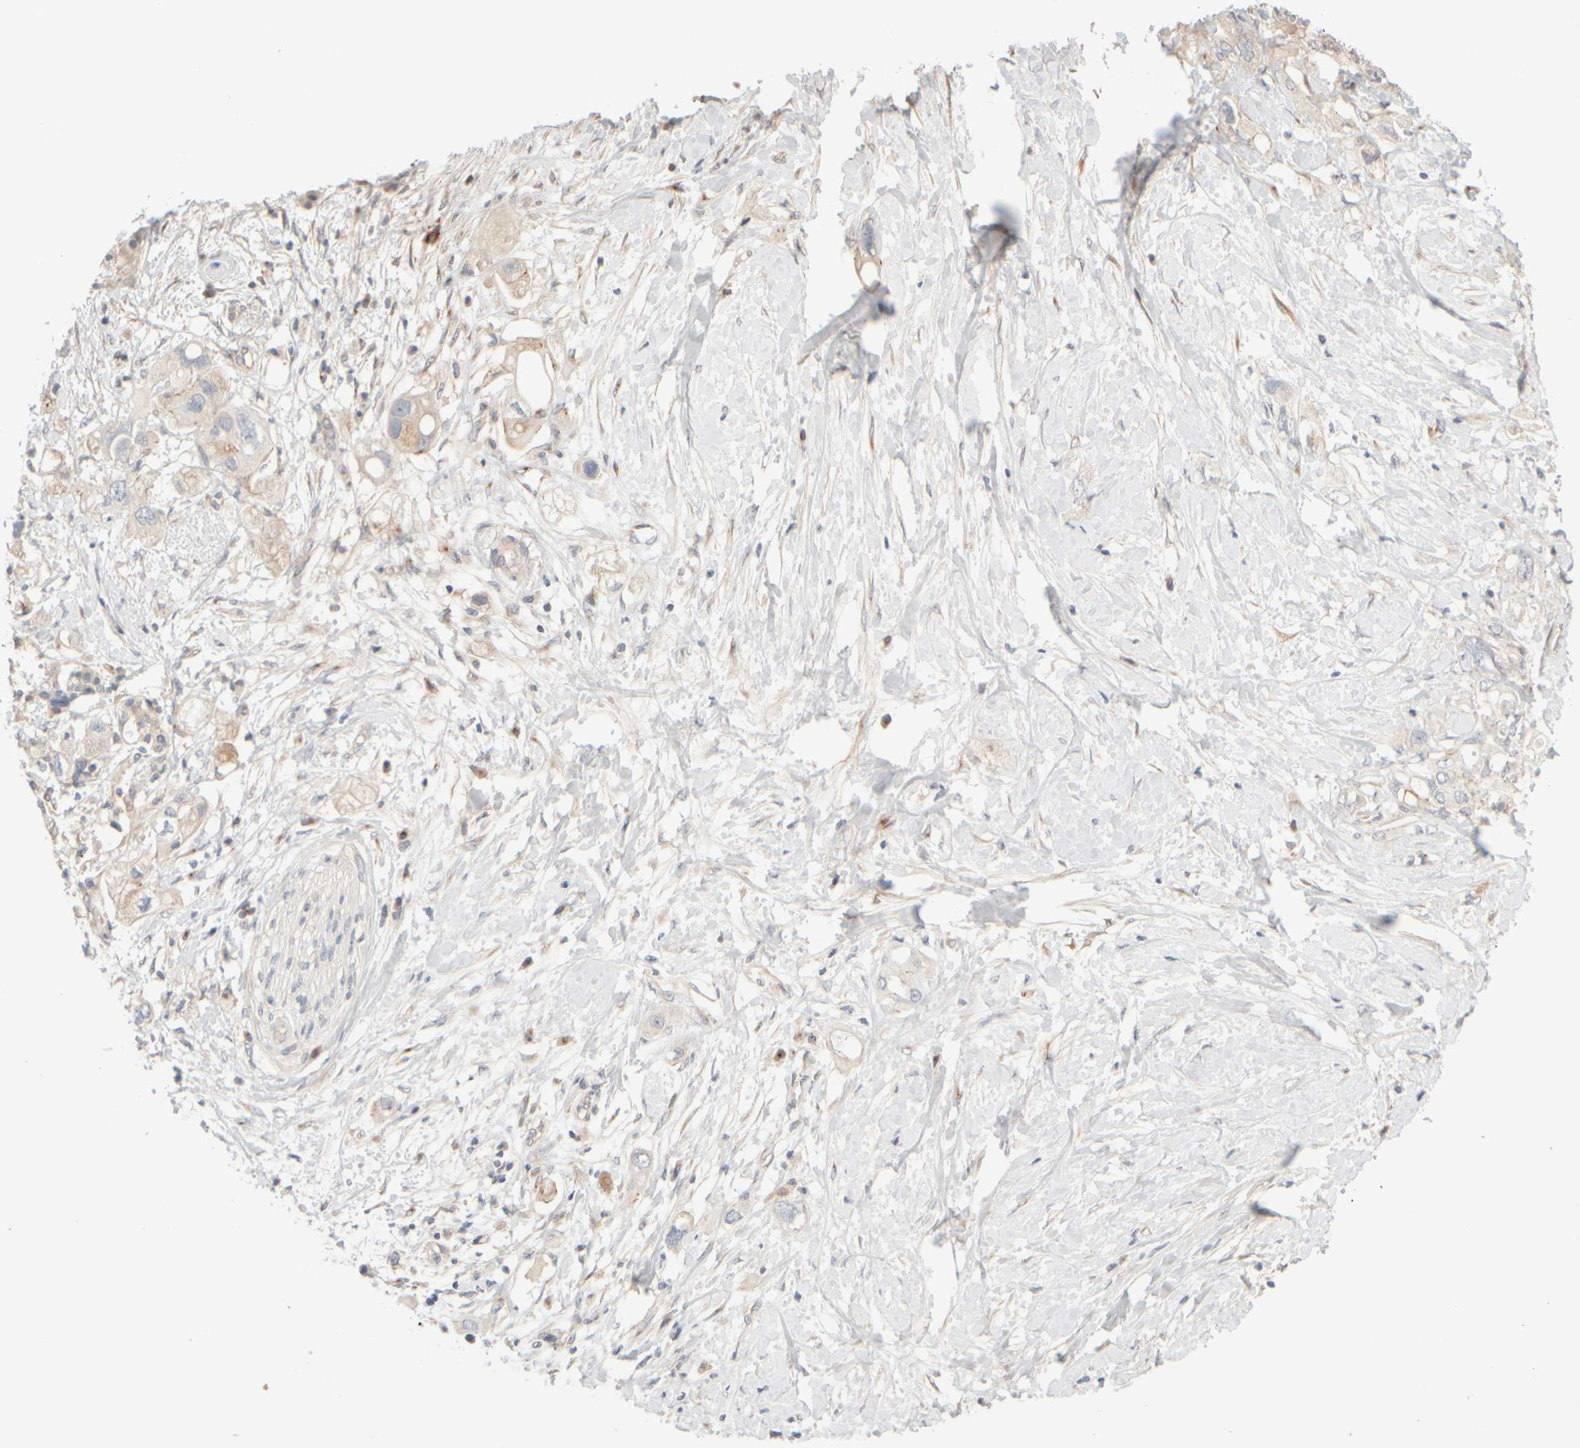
{"staining": {"intensity": "weak", "quantity": "<25%", "location": "cytoplasmic/membranous"}, "tissue": "pancreatic cancer", "cell_type": "Tumor cells", "image_type": "cancer", "snomed": [{"axis": "morphology", "description": "Adenocarcinoma, NOS"}, {"axis": "topography", "description": "Pancreas"}], "caption": "High power microscopy image of an IHC image of pancreatic cancer, revealing no significant expression in tumor cells.", "gene": "GOPC", "patient": {"sex": "female", "age": 56}}